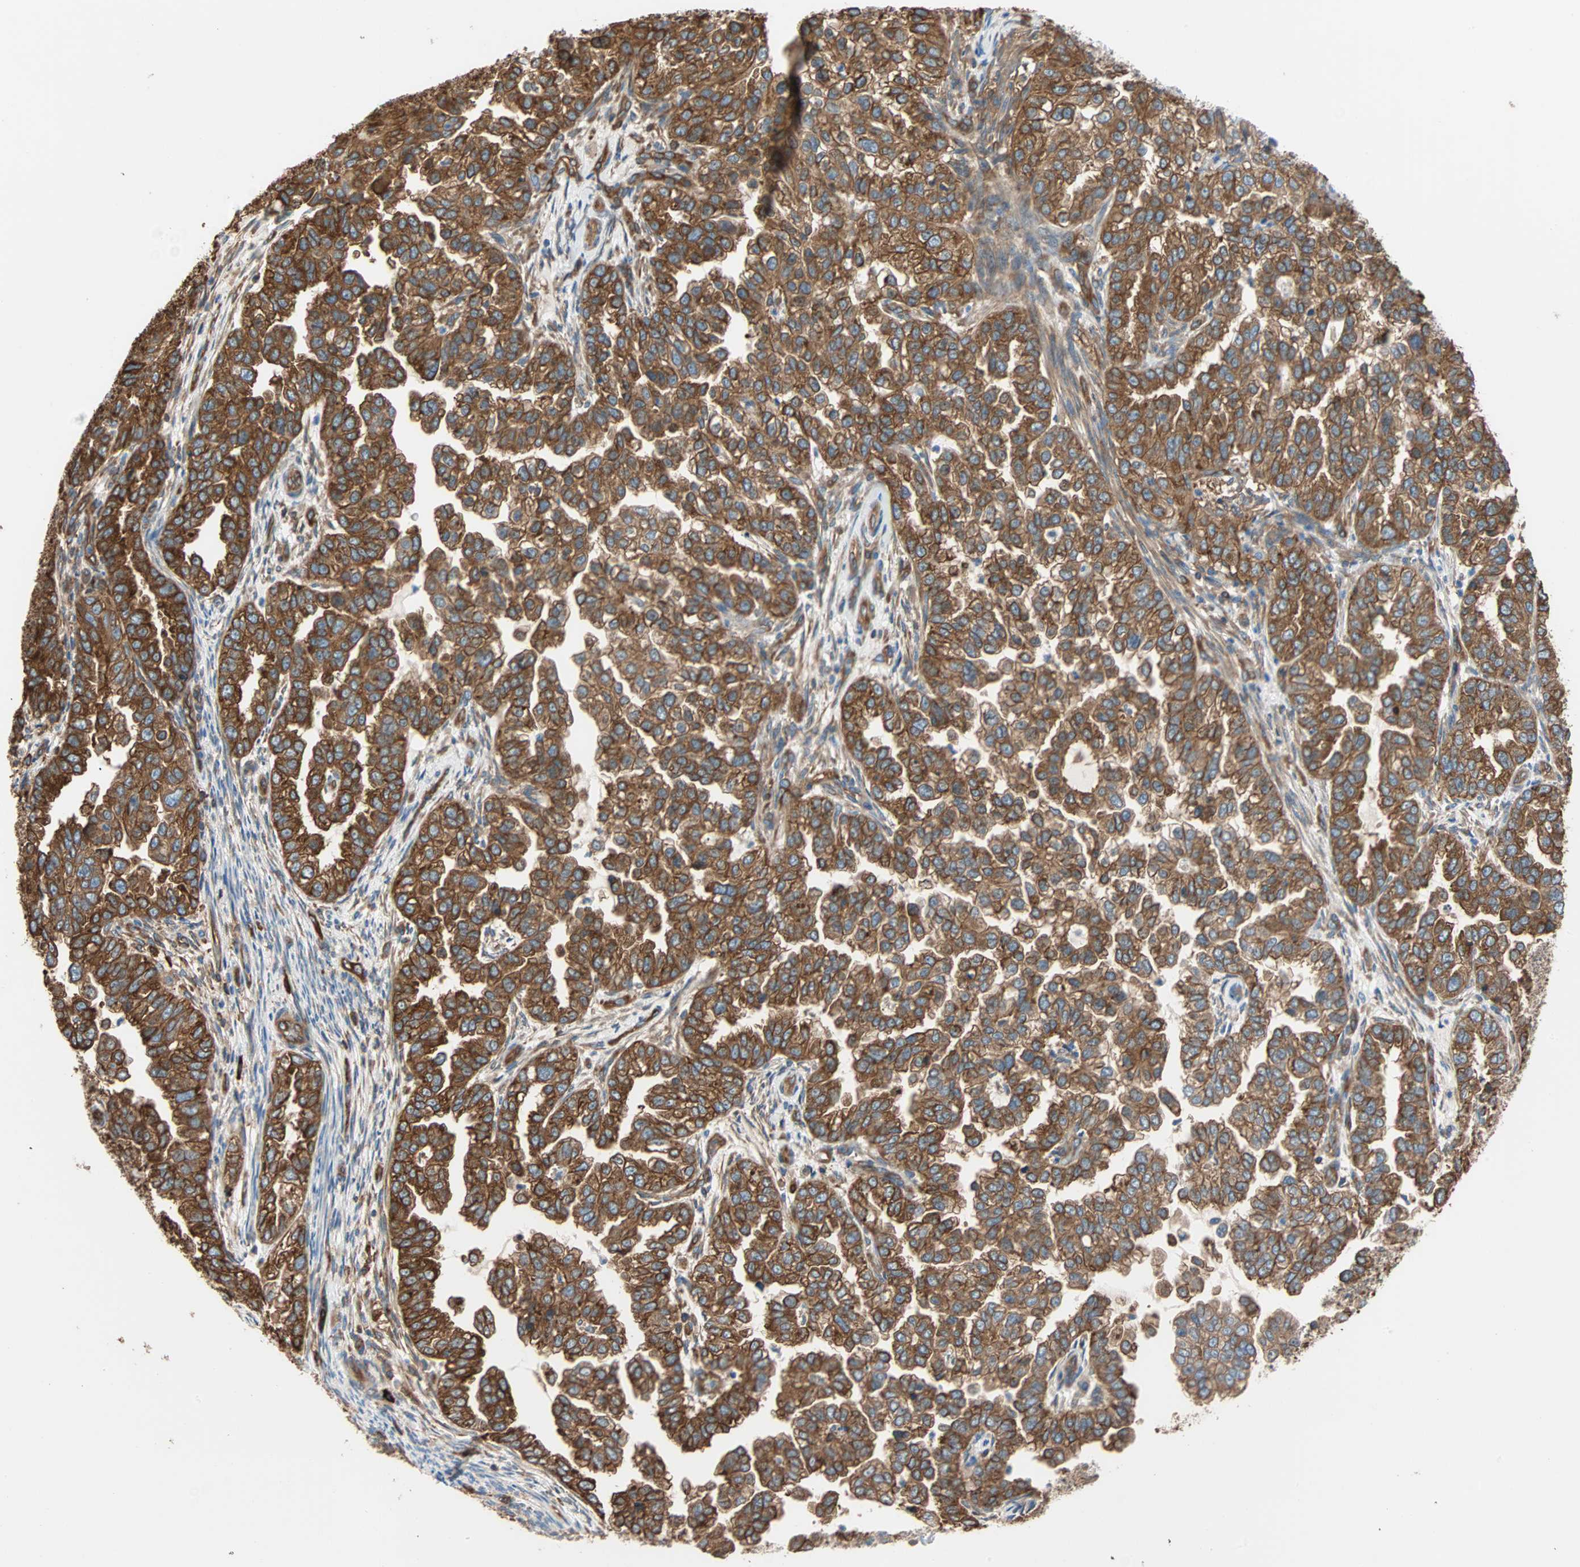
{"staining": {"intensity": "strong", "quantity": ">75%", "location": "cytoplasmic/membranous"}, "tissue": "endometrial cancer", "cell_type": "Tumor cells", "image_type": "cancer", "snomed": [{"axis": "morphology", "description": "Adenocarcinoma, NOS"}, {"axis": "topography", "description": "Endometrium"}], "caption": "Protein staining of adenocarcinoma (endometrial) tissue displays strong cytoplasmic/membranous expression in about >75% of tumor cells.", "gene": "EEF2", "patient": {"sex": "female", "age": 85}}